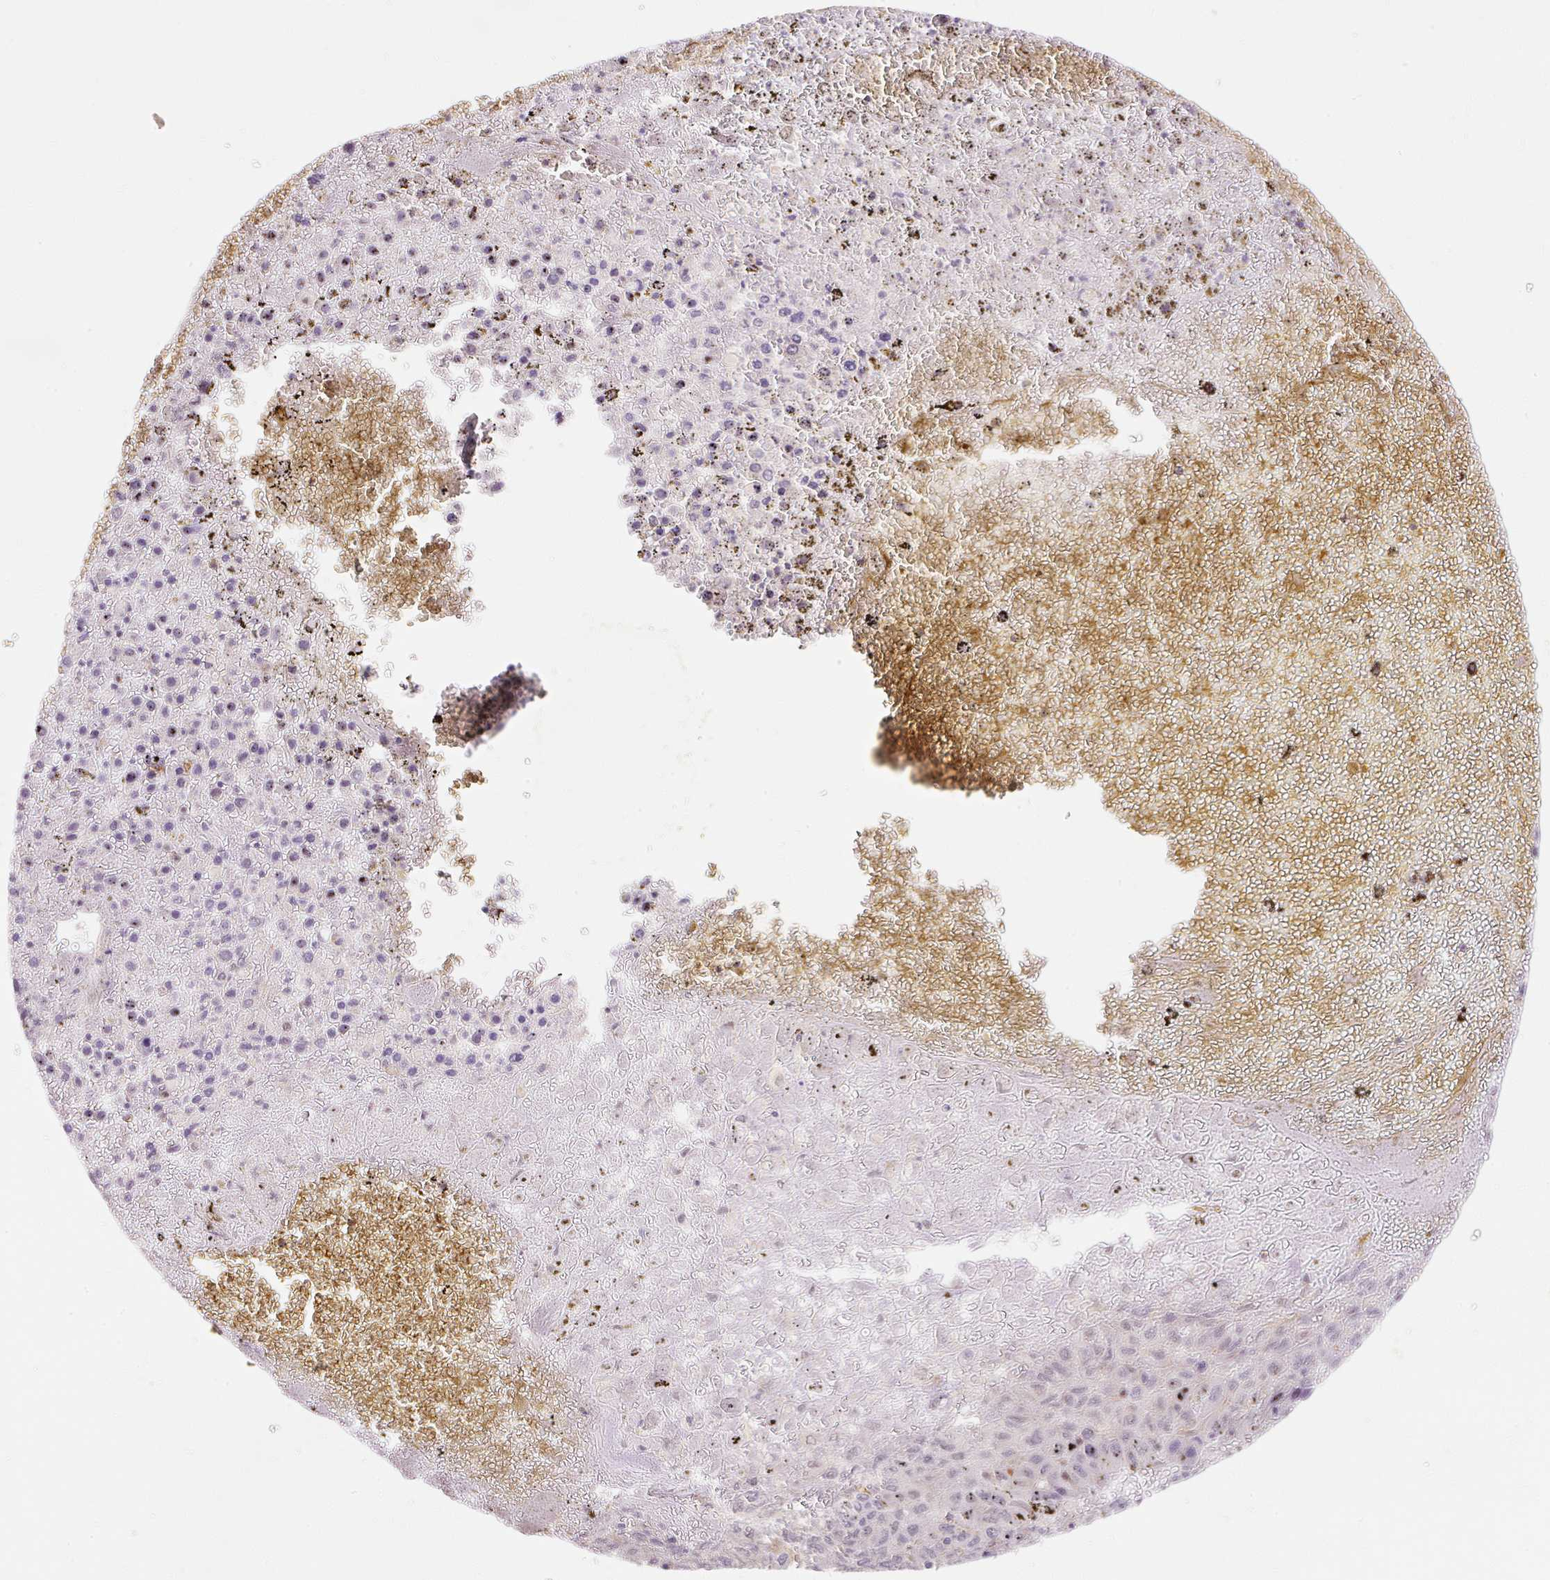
{"staining": {"intensity": "negative", "quantity": "none", "location": "none"}, "tissue": "liver cancer", "cell_type": "Tumor cells", "image_type": "cancer", "snomed": [{"axis": "morphology", "description": "Carcinoma, Hepatocellular, NOS"}, {"axis": "topography", "description": "Liver"}], "caption": "This is a histopathology image of IHC staining of liver hepatocellular carcinoma, which shows no positivity in tumor cells.", "gene": "EMC10", "patient": {"sex": "female", "age": 53}}